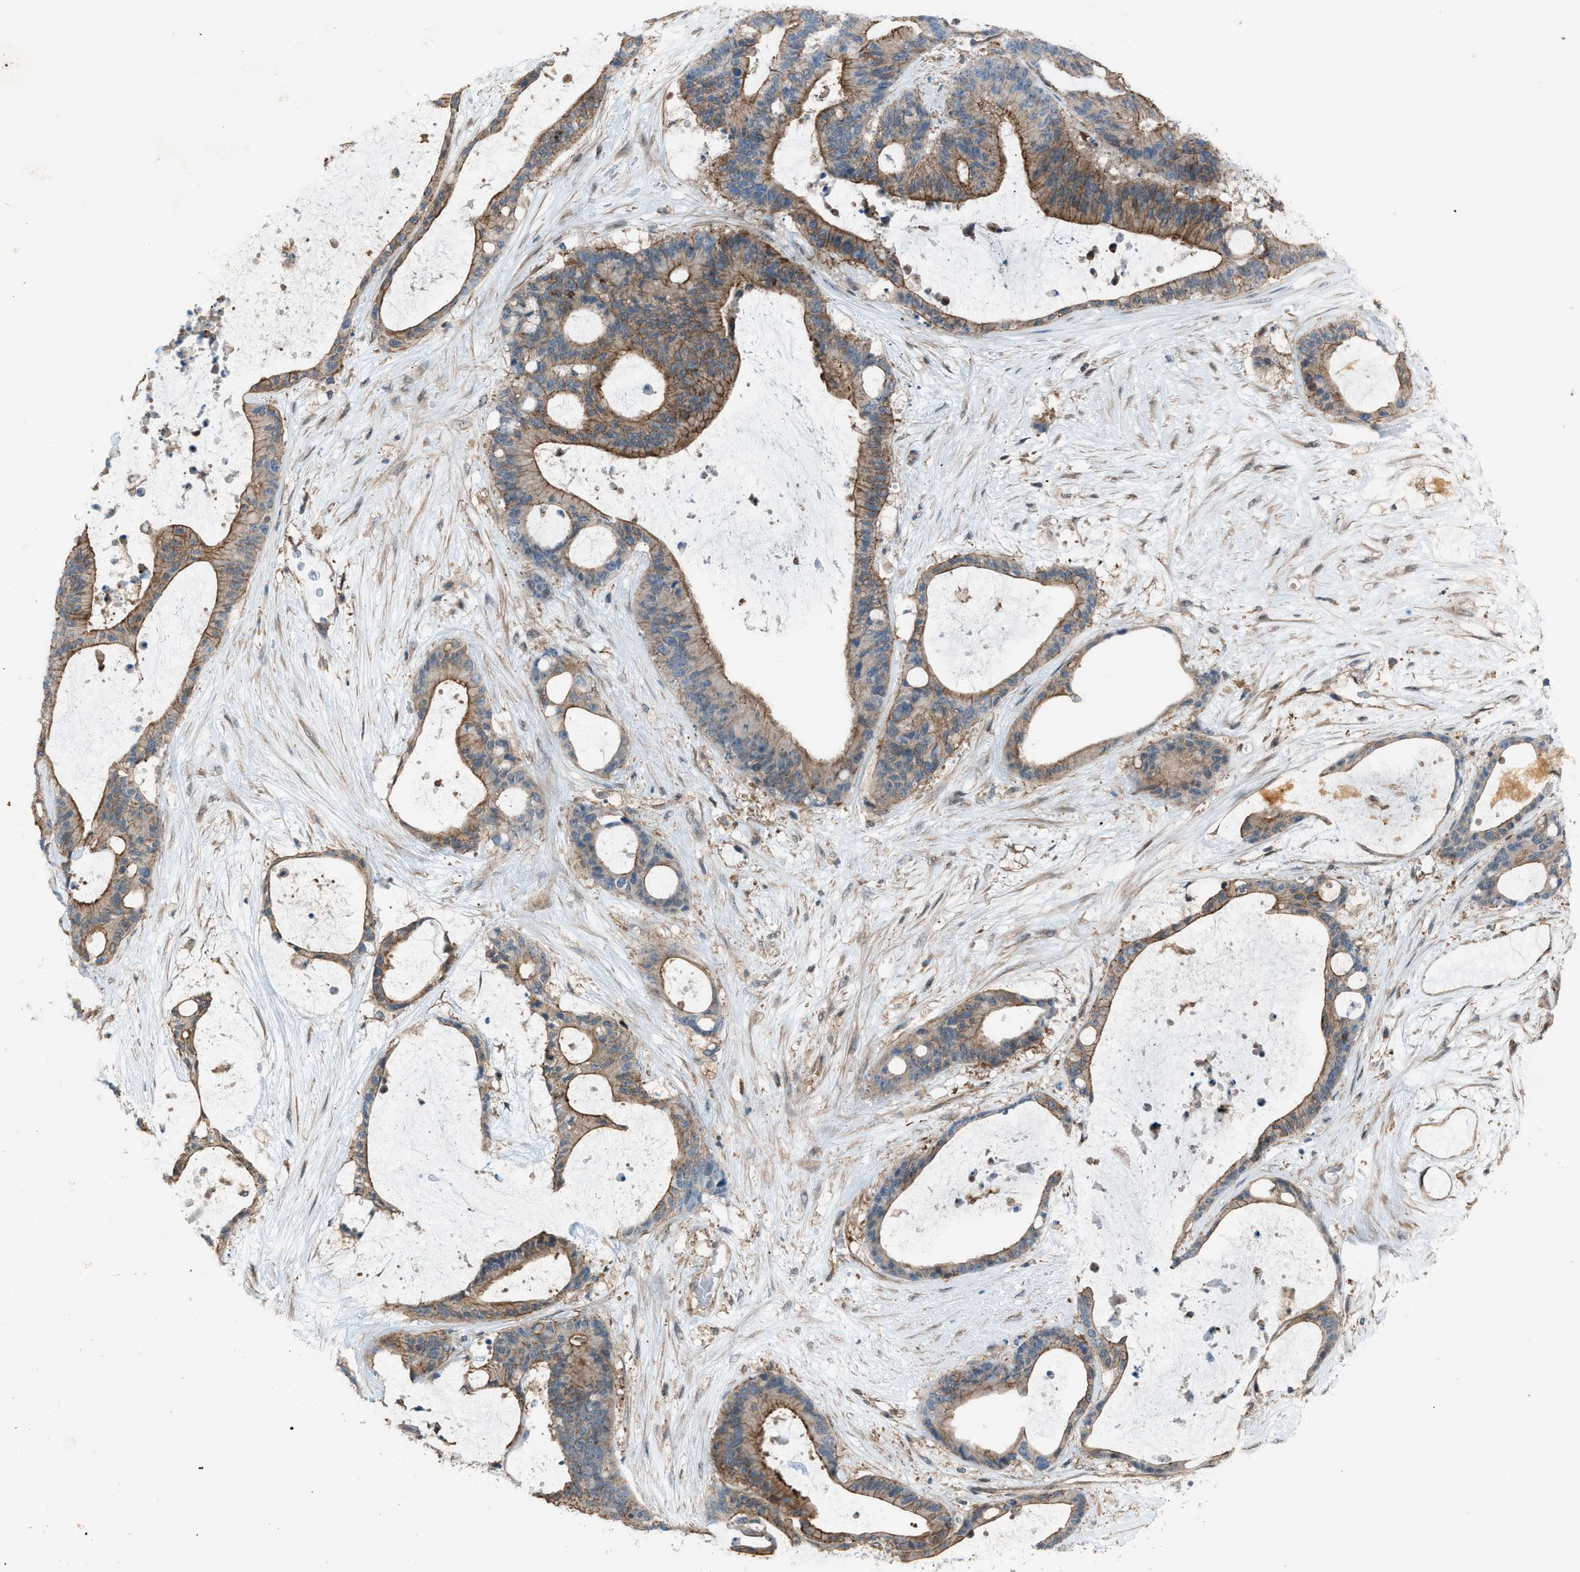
{"staining": {"intensity": "moderate", "quantity": ">75%", "location": "cytoplasmic/membranous"}, "tissue": "liver cancer", "cell_type": "Tumor cells", "image_type": "cancer", "snomed": [{"axis": "morphology", "description": "Cholangiocarcinoma"}, {"axis": "topography", "description": "Liver"}], "caption": "Protein analysis of cholangiocarcinoma (liver) tissue shows moderate cytoplasmic/membranous expression in about >75% of tumor cells.", "gene": "DYRK1A", "patient": {"sex": "female", "age": 73}}